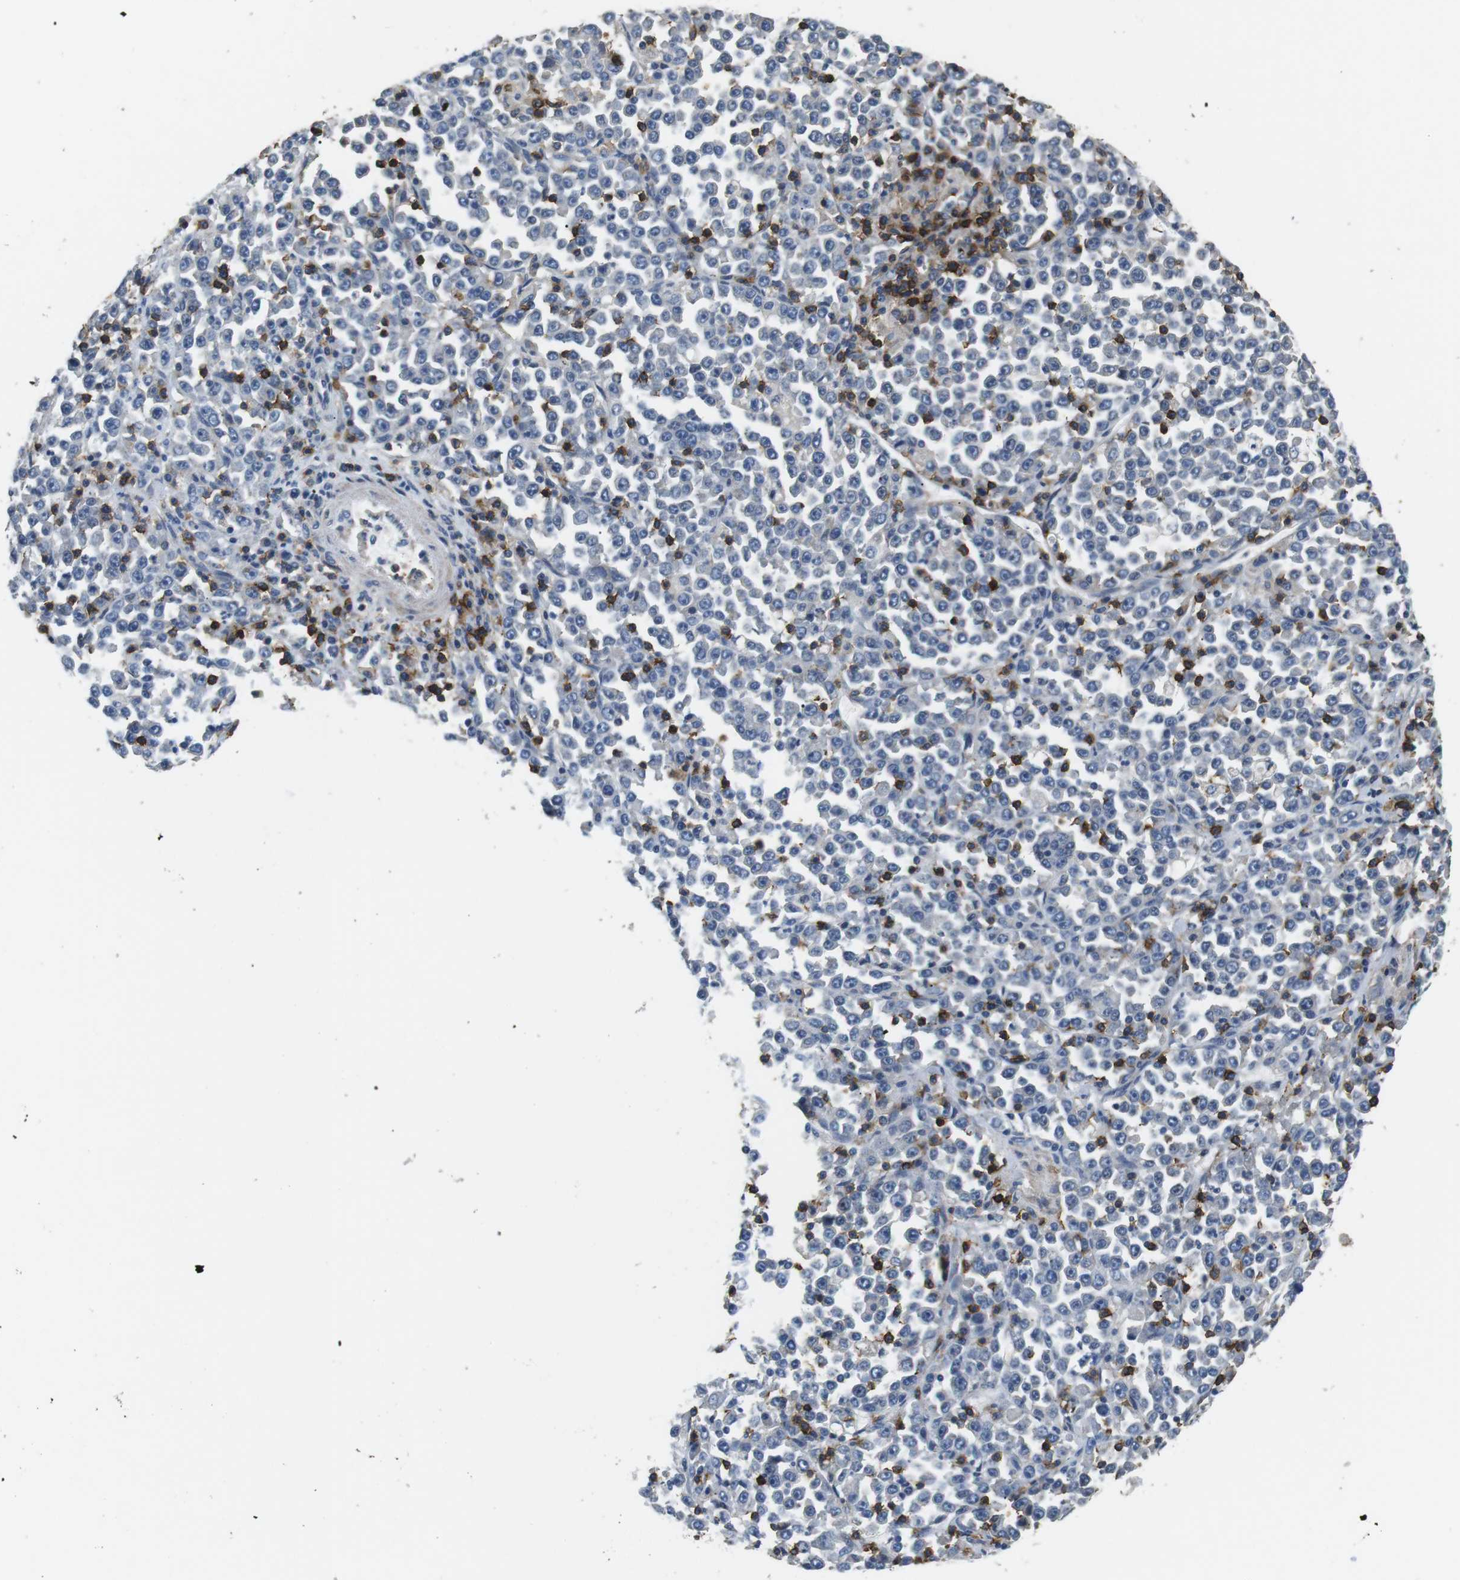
{"staining": {"intensity": "negative", "quantity": "none", "location": "none"}, "tissue": "stomach cancer", "cell_type": "Tumor cells", "image_type": "cancer", "snomed": [{"axis": "morphology", "description": "Normal tissue, NOS"}, {"axis": "morphology", "description": "Adenocarcinoma, NOS"}, {"axis": "topography", "description": "Stomach, upper"}, {"axis": "topography", "description": "Stomach"}], "caption": "The photomicrograph exhibits no significant expression in tumor cells of stomach adenocarcinoma. (DAB IHC, high magnification).", "gene": "CD6", "patient": {"sex": "male", "age": 59}}